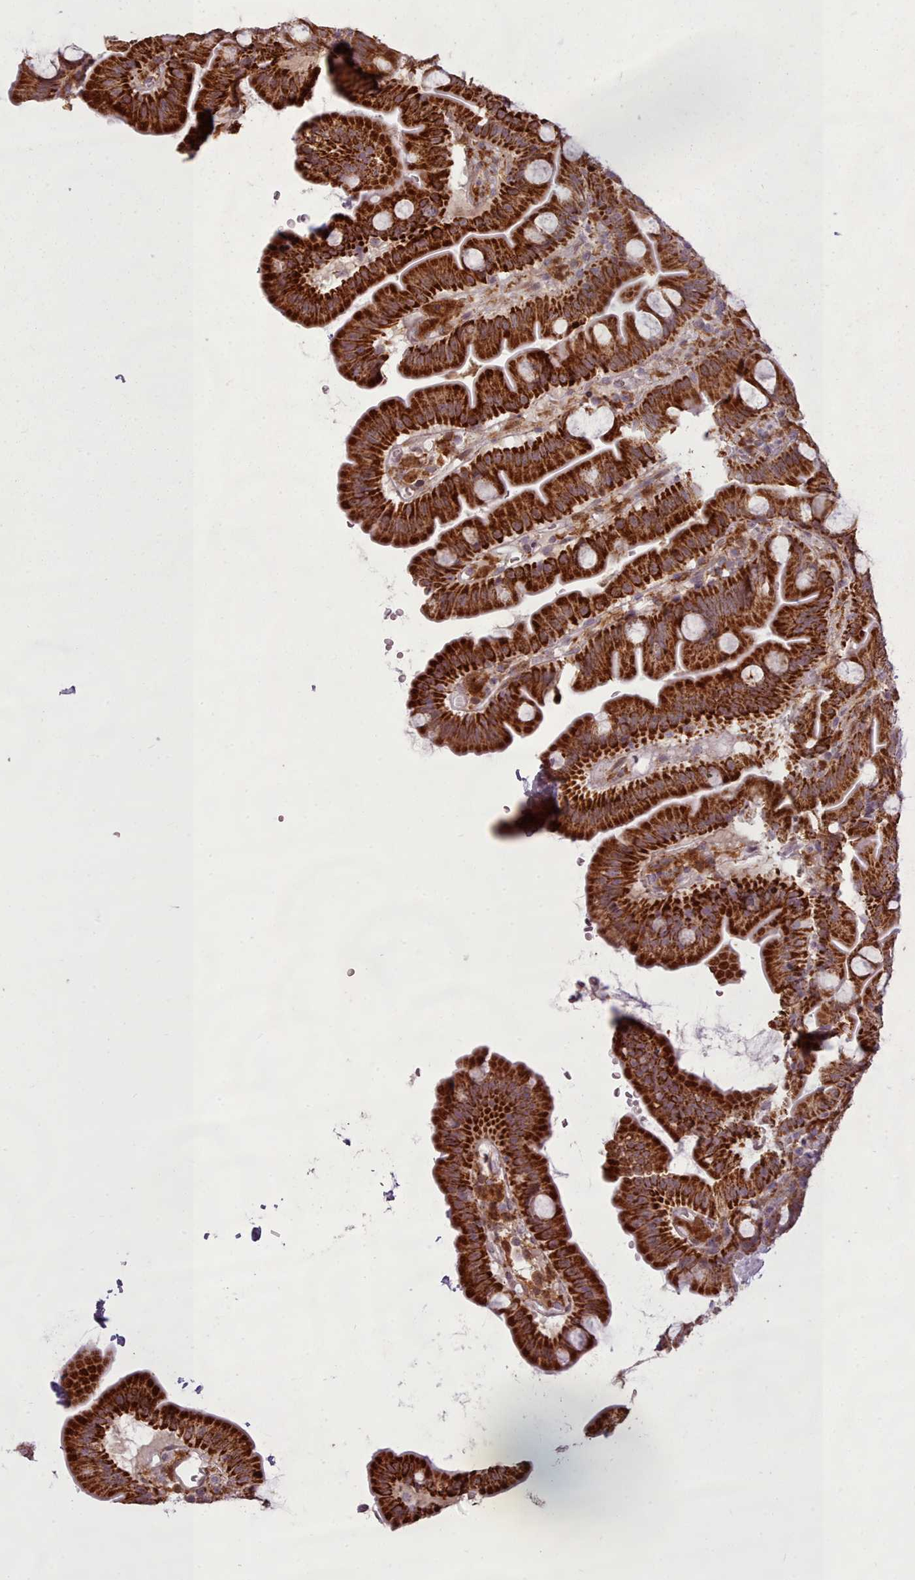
{"staining": {"intensity": "strong", "quantity": ">75%", "location": "cytoplasmic/membranous"}, "tissue": "small intestine", "cell_type": "Glandular cells", "image_type": "normal", "snomed": [{"axis": "morphology", "description": "Normal tissue, NOS"}, {"axis": "topography", "description": "Small intestine"}], "caption": "Immunohistochemical staining of benign human small intestine demonstrates >75% levels of strong cytoplasmic/membranous protein staining in approximately >75% of glandular cells.", "gene": "LGALS9B", "patient": {"sex": "female", "age": 68}}